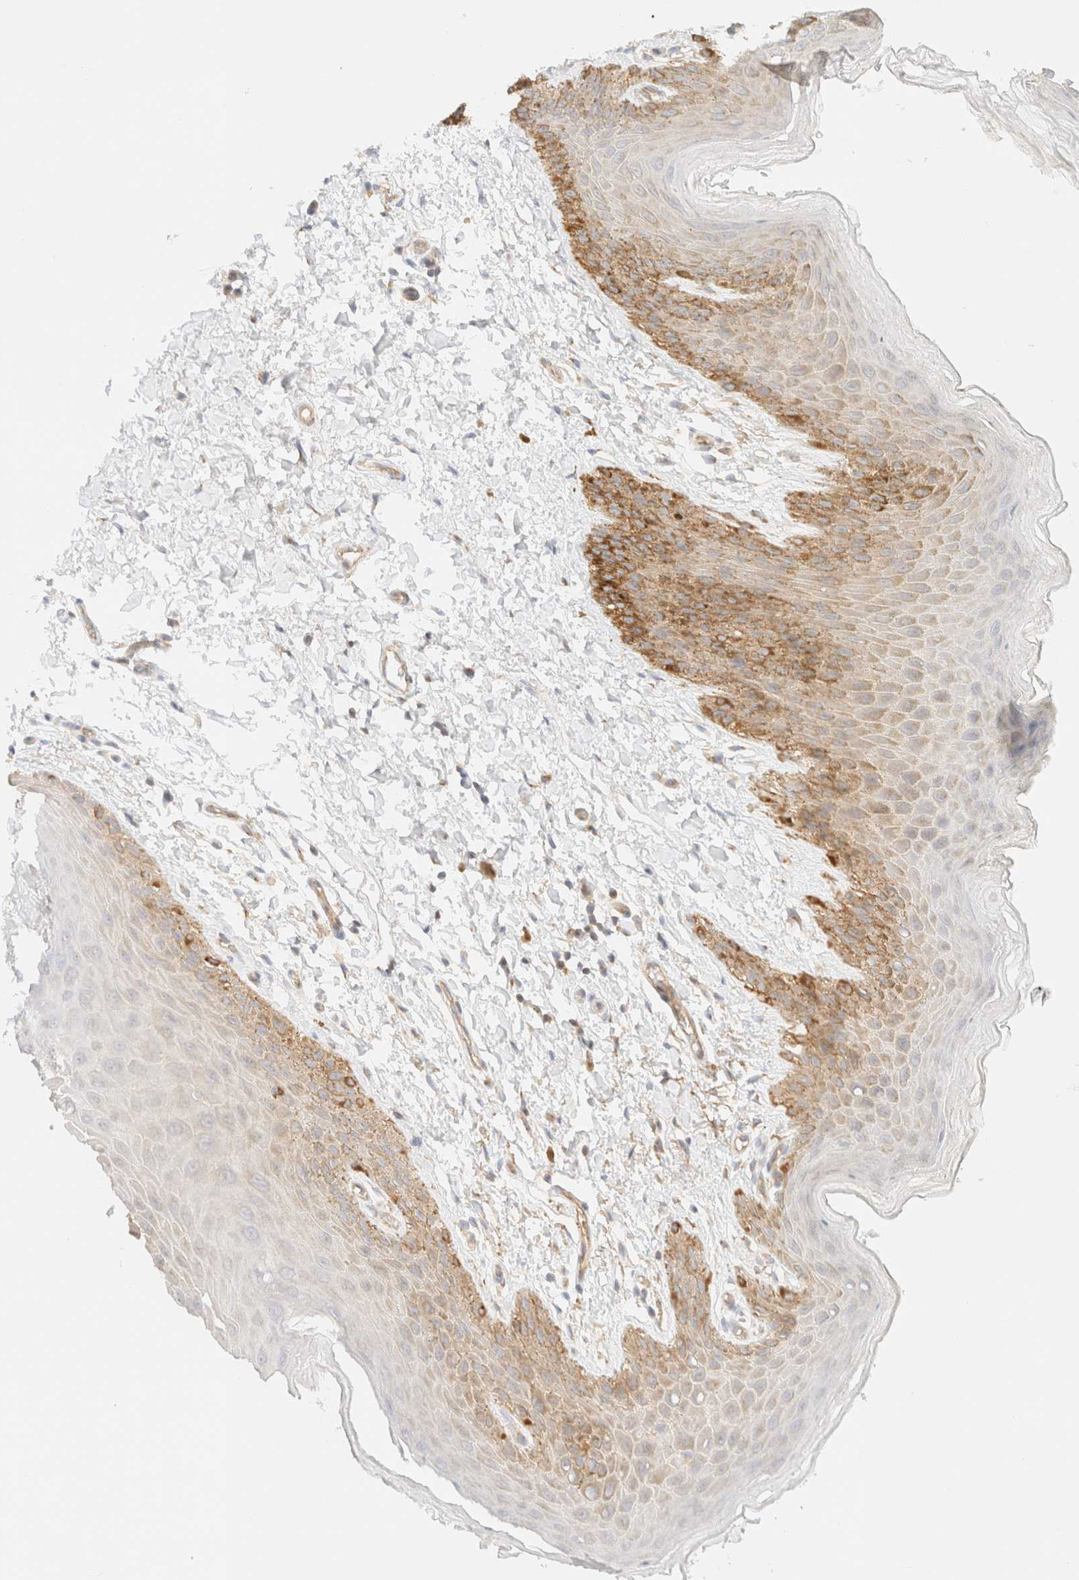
{"staining": {"intensity": "moderate", "quantity": "<25%", "location": "cytoplasmic/membranous"}, "tissue": "skin", "cell_type": "Epidermal cells", "image_type": "normal", "snomed": [{"axis": "morphology", "description": "Normal tissue, NOS"}, {"axis": "topography", "description": "Anal"}, {"axis": "topography", "description": "Peripheral nerve tissue"}], "caption": "A low amount of moderate cytoplasmic/membranous positivity is appreciated in about <25% of epidermal cells in benign skin. (brown staining indicates protein expression, while blue staining denotes nuclei).", "gene": "MYO10", "patient": {"sex": "male", "age": 44}}